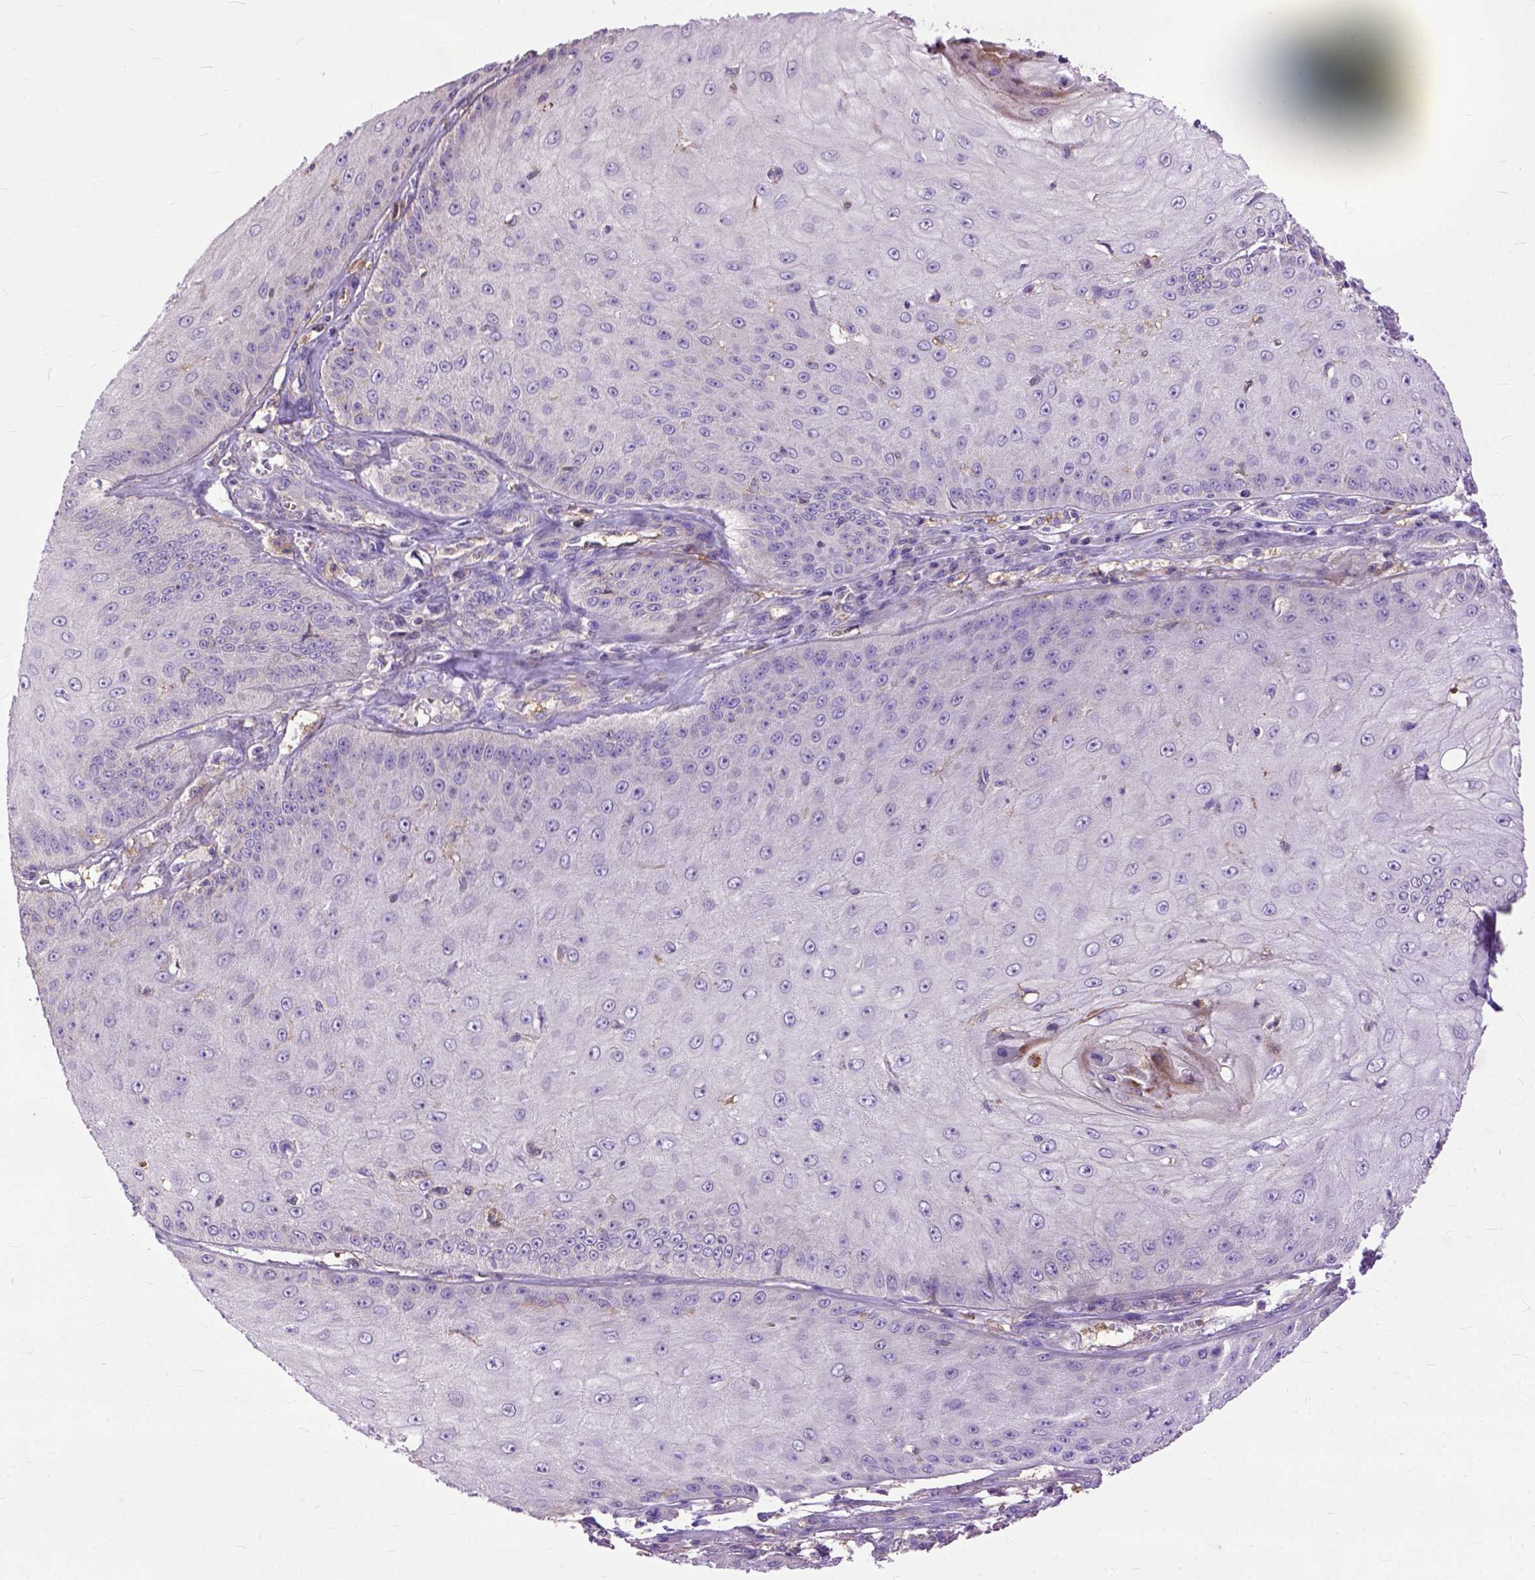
{"staining": {"intensity": "negative", "quantity": "none", "location": "none"}, "tissue": "skin cancer", "cell_type": "Tumor cells", "image_type": "cancer", "snomed": [{"axis": "morphology", "description": "Squamous cell carcinoma, NOS"}, {"axis": "topography", "description": "Skin"}], "caption": "Immunohistochemical staining of human squamous cell carcinoma (skin) exhibits no significant positivity in tumor cells. (Stains: DAB IHC with hematoxylin counter stain, Microscopy: brightfield microscopy at high magnification).", "gene": "NAMPT", "patient": {"sex": "male", "age": 70}}